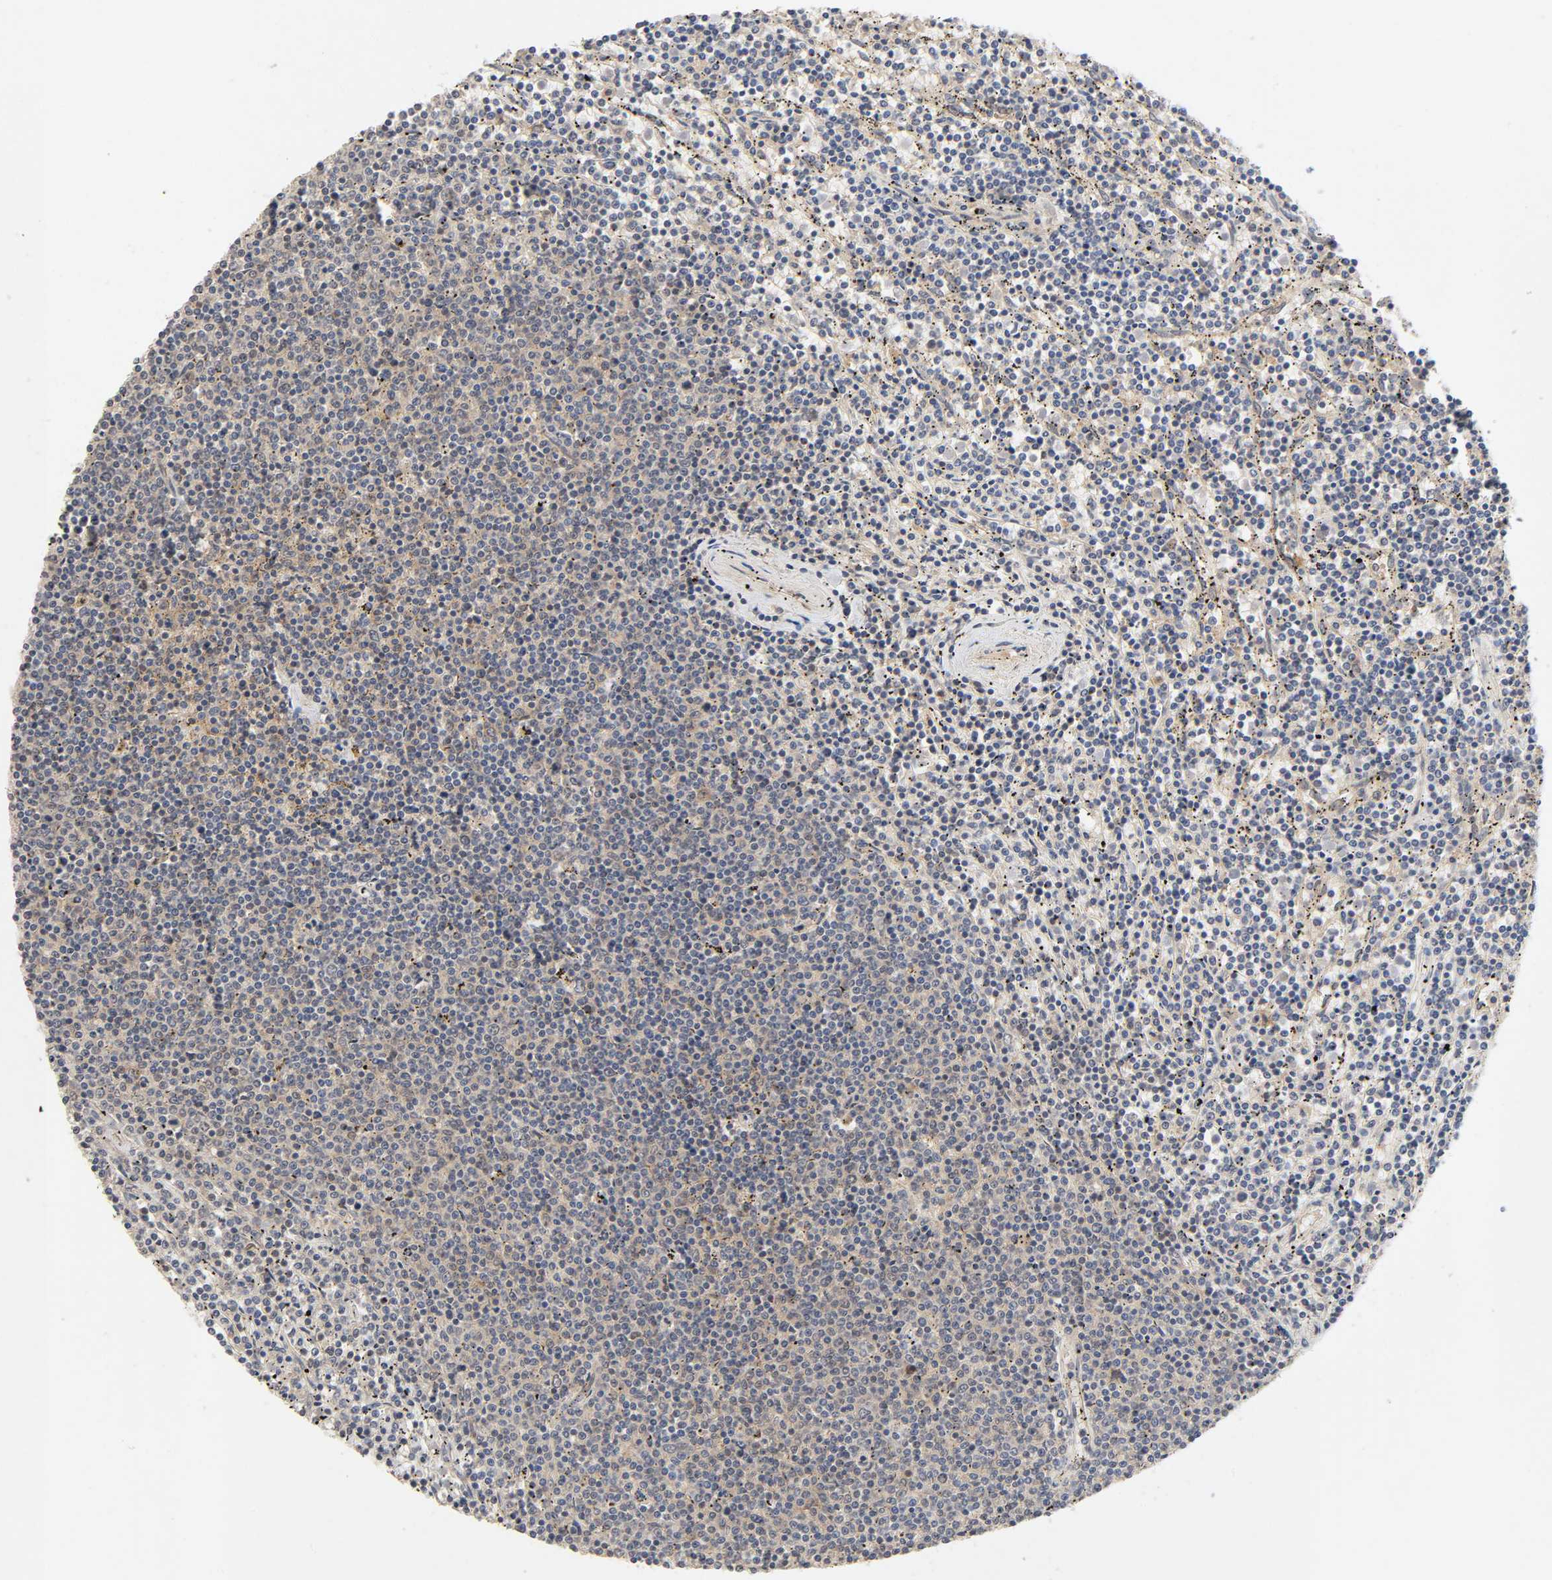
{"staining": {"intensity": "weak", "quantity": "25%-75%", "location": "cytoplasmic/membranous"}, "tissue": "lymphoma", "cell_type": "Tumor cells", "image_type": "cancer", "snomed": [{"axis": "morphology", "description": "Malignant lymphoma, non-Hodgkin's type, Low grade"}, {"axis": "topography", "description": "Spleen"}], "caption": "Approximately 25%-75% of tumor cells in human low-grade malignant lymphoma, non-Hodgkin's type display weak cytoplasmic/membranous protein staining as visualized by brown immunohistochemical staining.", "gene": "CPB2", "patient": {"sex": "female", "age": 50}}